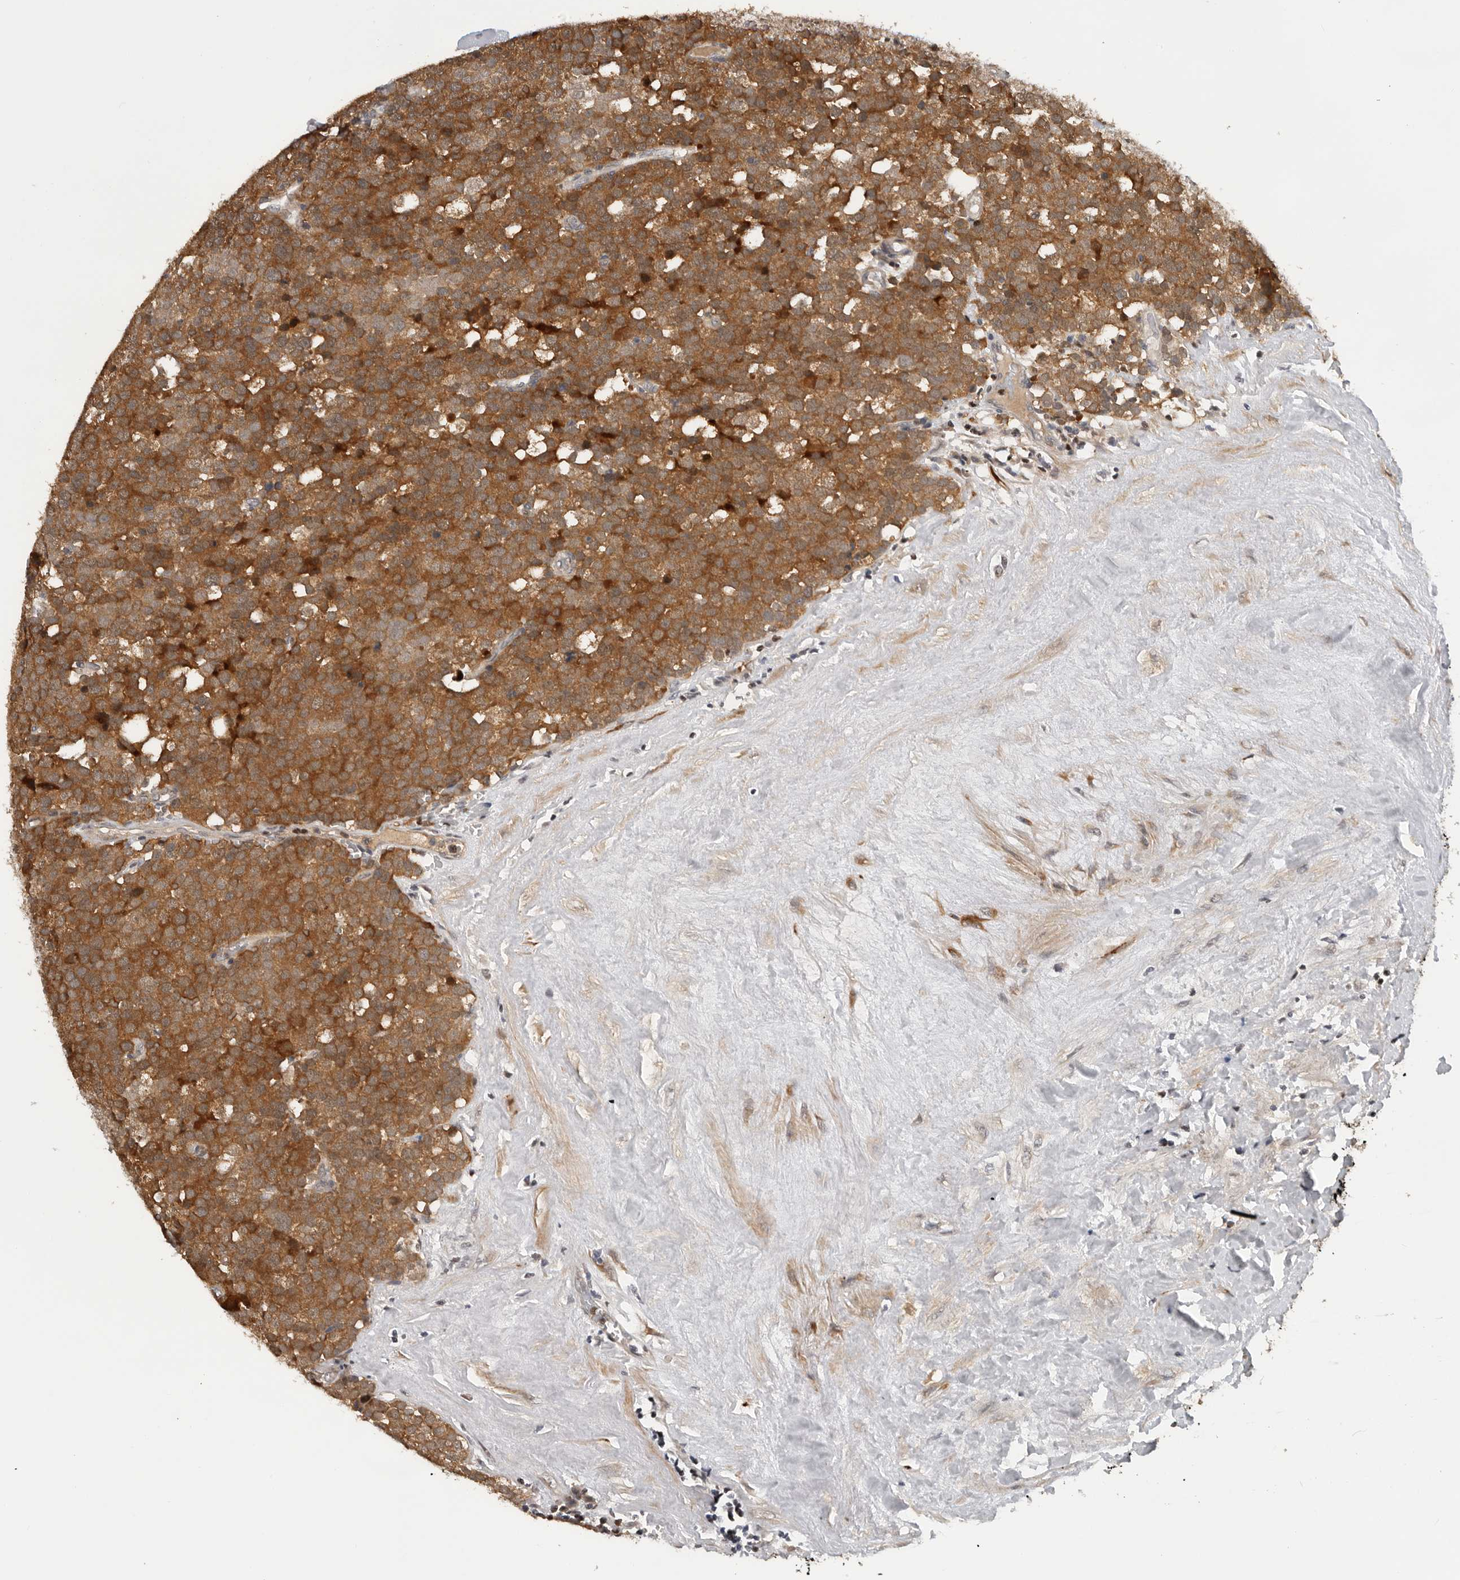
{"staining": {"intensity": "strong", "quantity": ">75%", "location": "cytoplasmic/membranous"}, "tissue": "testis cancer", "cell_type": "Tumor cells", "image_type": "cancer", "snomed": [{"axis": "morphology", "description": "Seminoma, NOS"}, {"axis": "topography", "description": "Testis"}], "caption": "Immunohistochemical staining of seminoma (testis) shows strong cytoplasmic/membranous protein positivity in about >75% of tumor cells.", "gene": "HENMT1", "patient": {"sex": "male", "age": 71}}